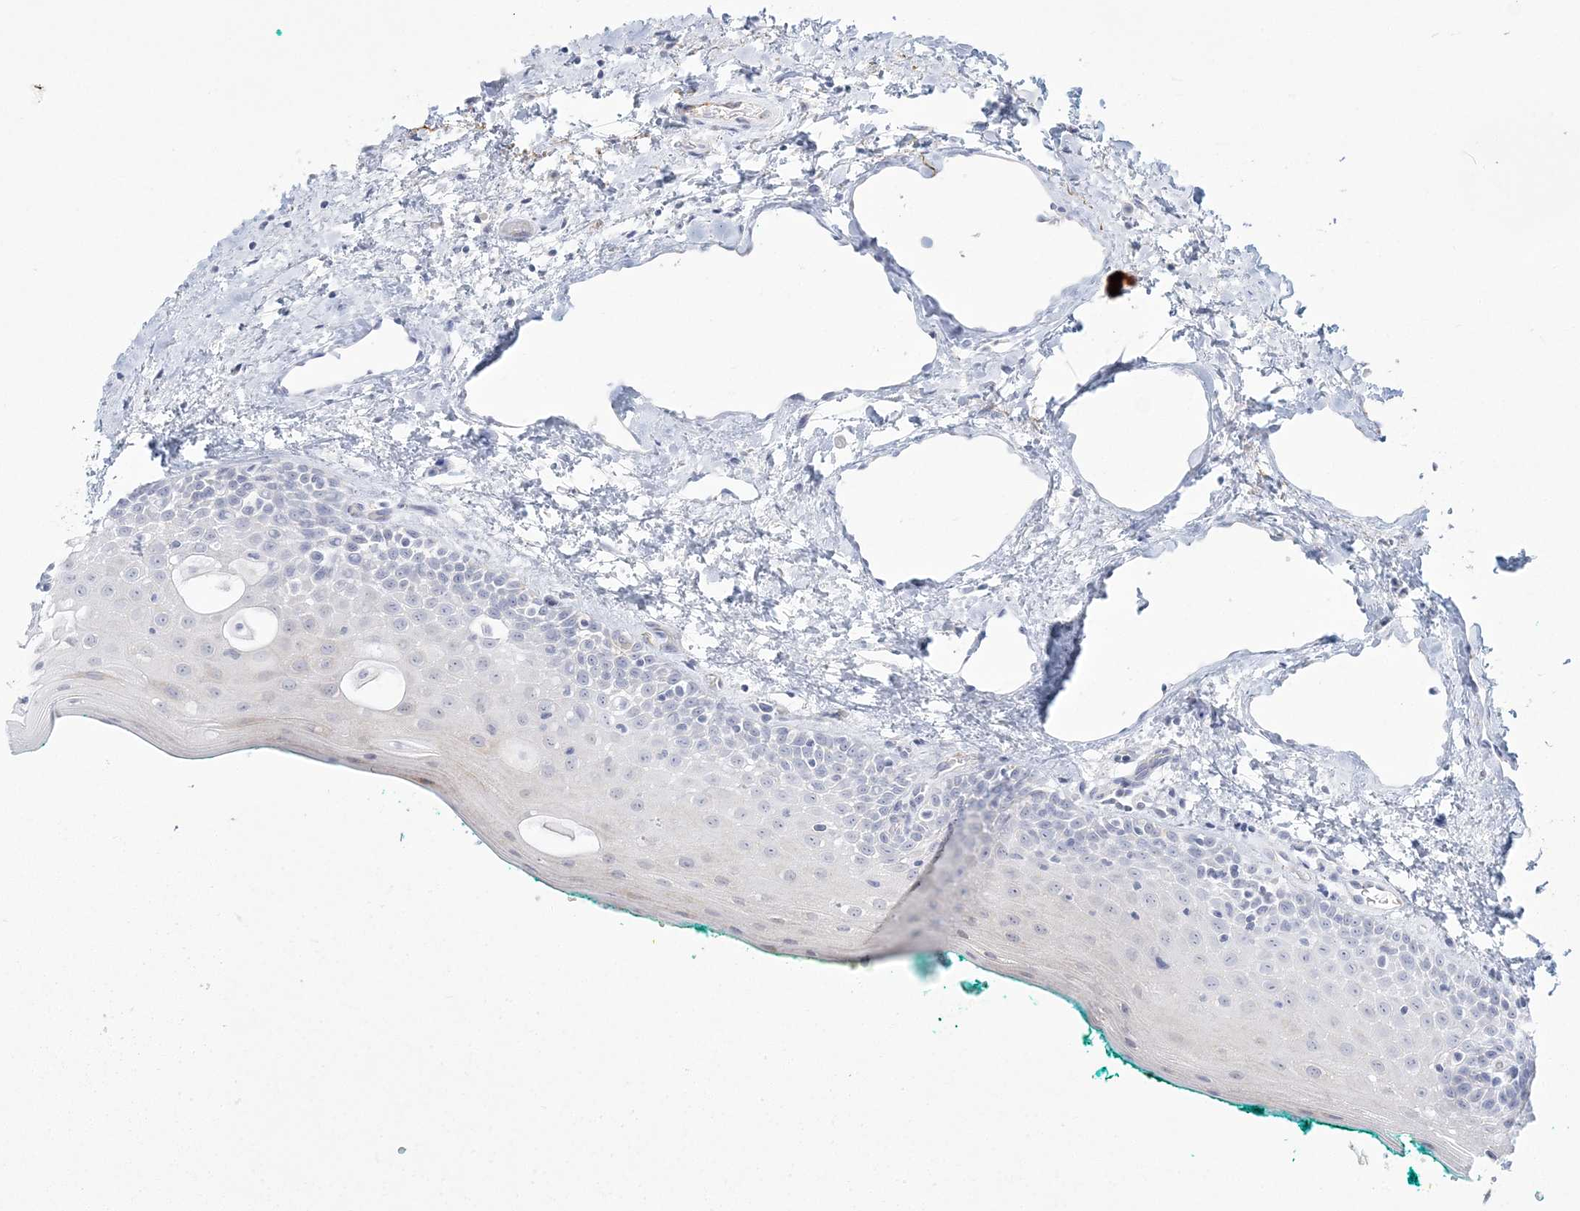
{"staining": {"intensity": "moderate", "quantity": "25%-75%", "location": "cytoplasmic/membranous"}, "tissue": "oral mucosa", "cell_type": "Squamous epithelial cells", "image_type": "normal", "snomed": [{"axis": "morphology", "description": "Normal tissue, NOS"}, {"axis": "topography", "description": "Oral tissue"}], "caption": "DAB (3,3'-diaminobenzidine) immunohistochemical staining of benign oral mucosa displays moderate cytoplasmic/membranous protein expression in about 25%-75% of squamous epithelial cells.", "gene": "ENSG00000288637", "patient": {"sex": "female", "age": 70}}